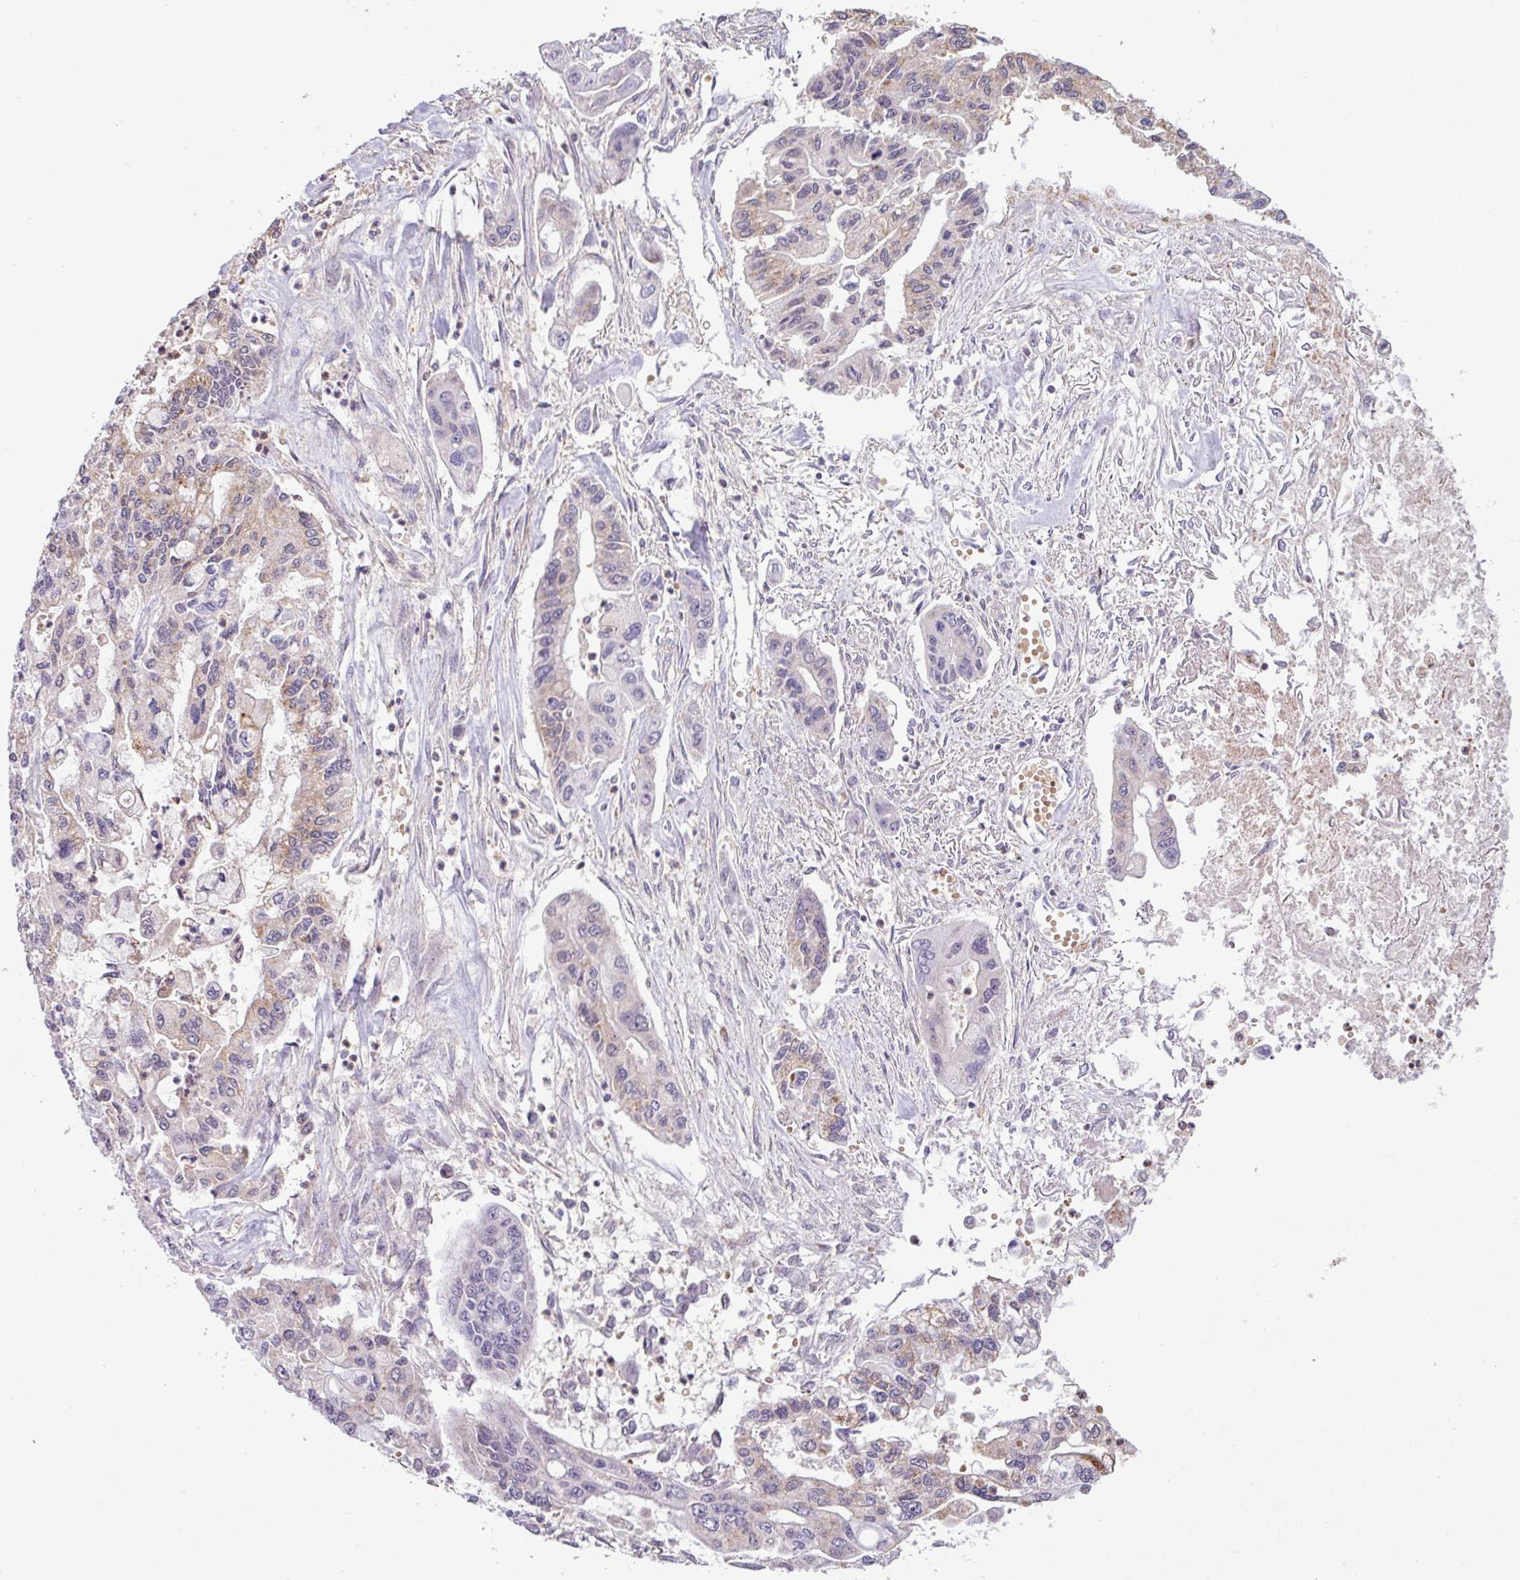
{"staining": {"intensity": "weak", "quantity": "25%-75%", "location": "cytoplasmic/membranous,nuclear"}, "tissue": "pancreatic cancer", "cell_type": "Tumor cells", "image_type": "cancer", "snomed": [{"axis": "morphology", "description": "Adenocarcinoma, NOS"}, {"axis": "topography", "description": "Pancreas"}], "caption": "Weak cytoplasmic/membranous and nuclear protein positivity is present in about 25%-75% of tumor cells in adenocarcinoma (pancreatic).", "gene": "TONSL", "patient": {"sex": "male", "age": 62}}